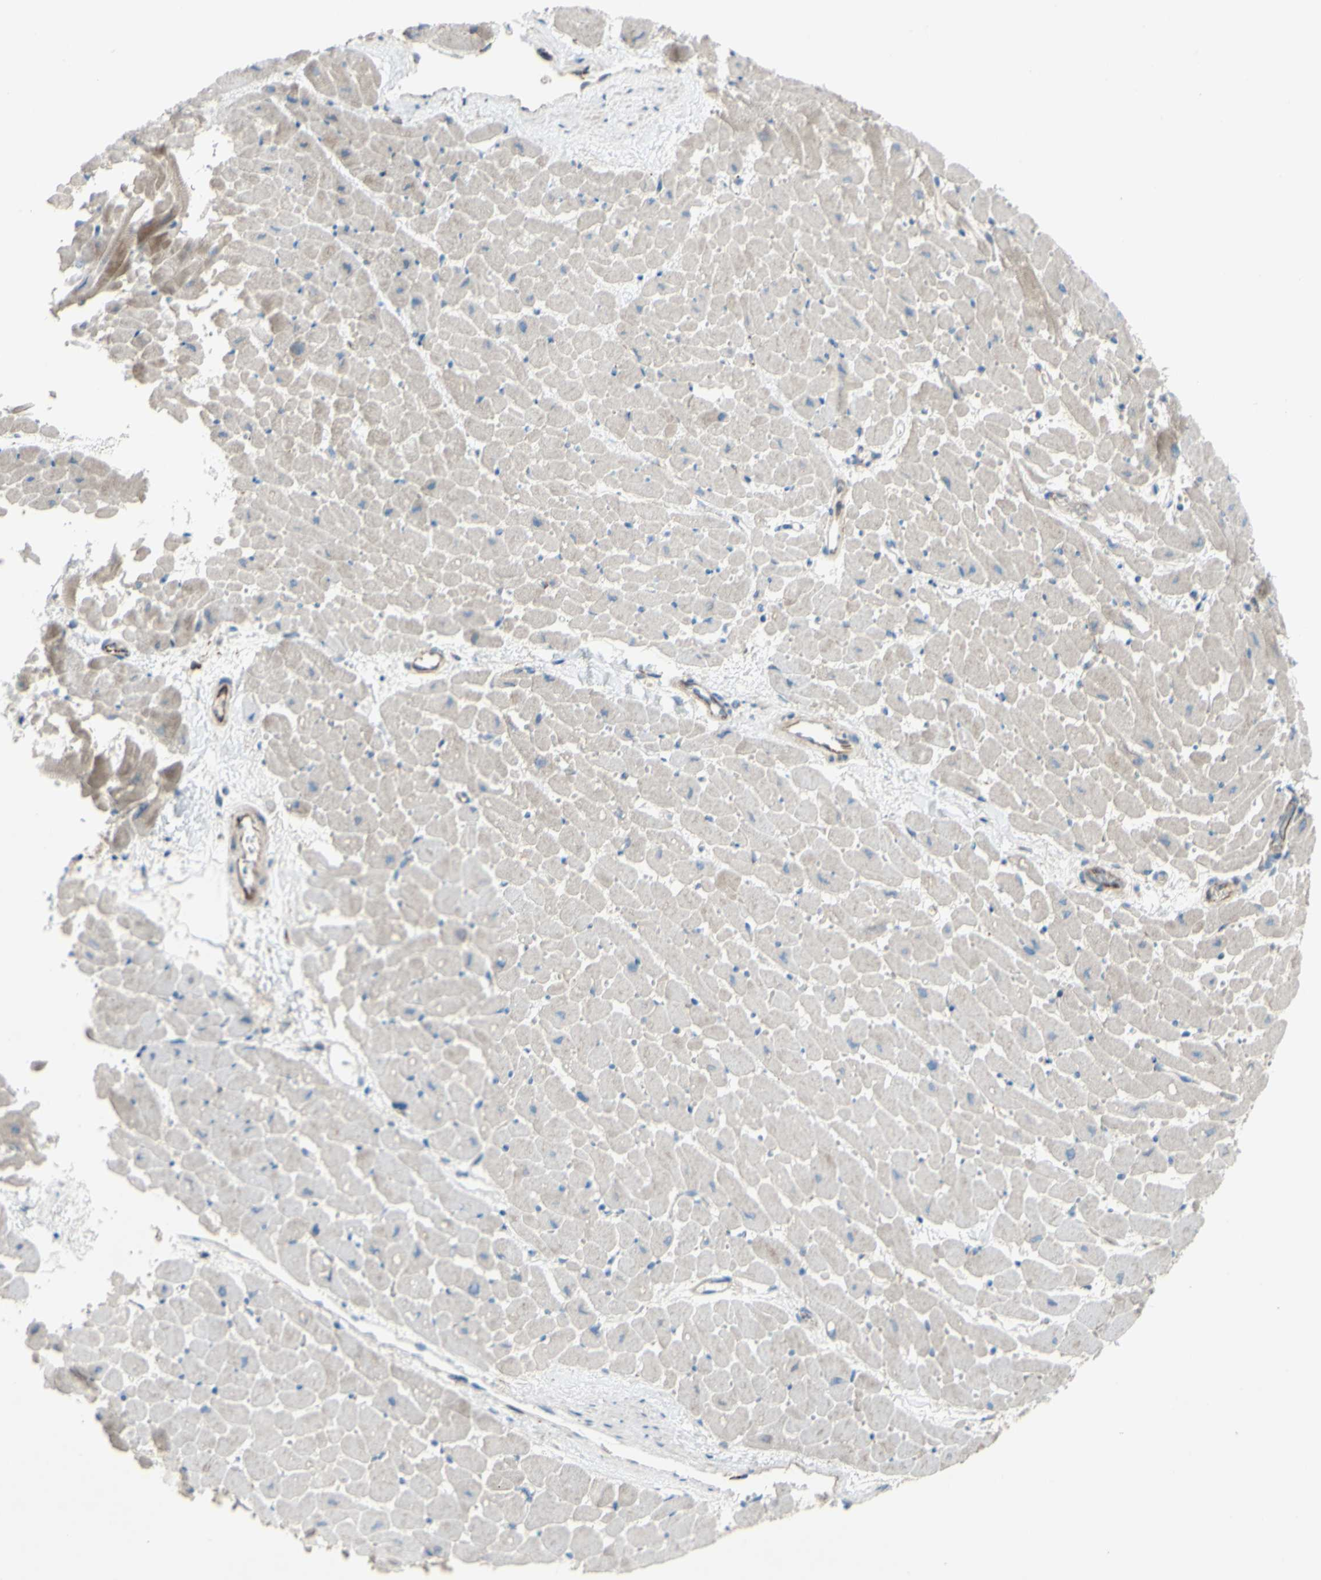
{"staining": {"intensity": "weak", "quantity": "<25%", "location": "cytoplasmic/membranous"}, "tissue": "heart muscle", "cell_type": "Cardiomyocytes", "image_type": "normal", "snomed": [{"axis": "morphology", "description": "Normal tissue, NOS"}, {"axis": "topography", "description": "Heart"}], "caption": "Benign heart muscle was stained to show a protein in brown. There is no significant expression in cardiomyocytes. (DAB (3,3'-diaminobenzidine) immunohistochemistry (IHC), high magnification).", "gene": "CDCP1", "patient": {"sex": "male", "age": 45}}